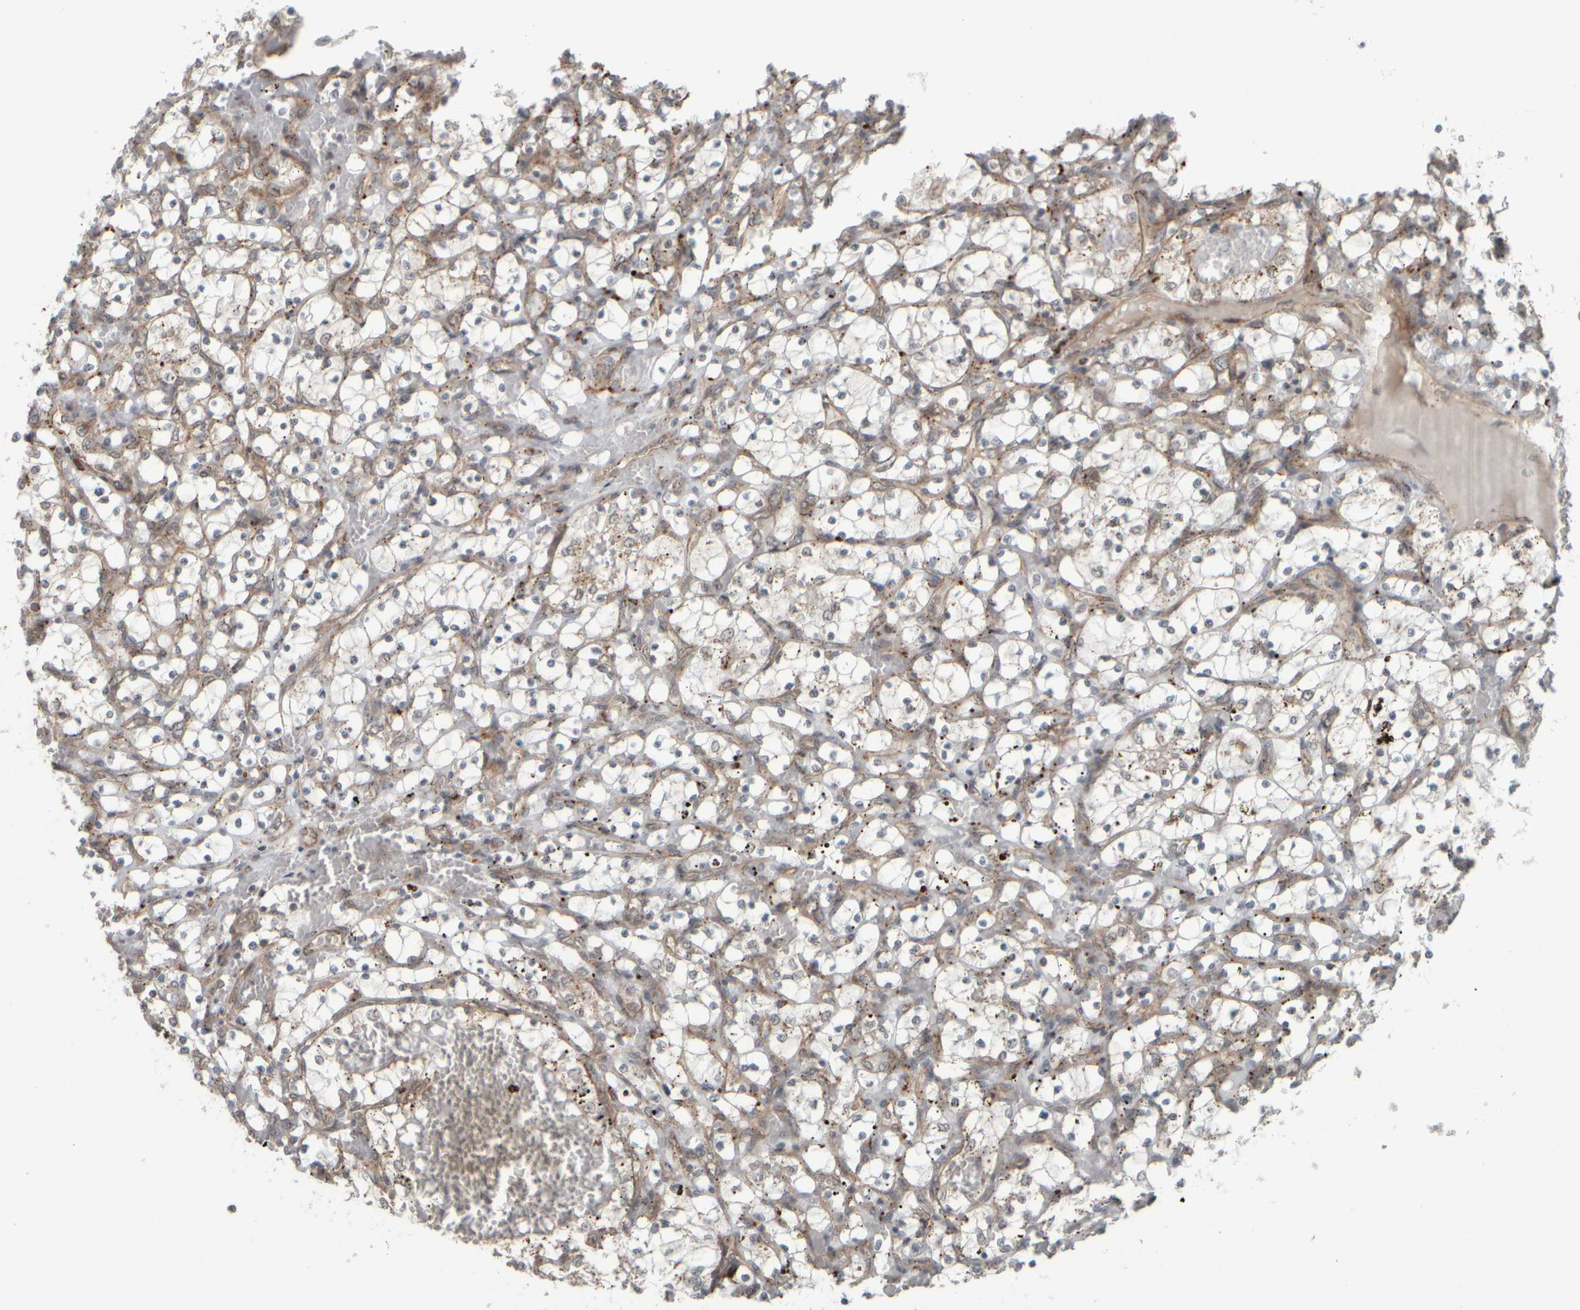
{"staining": {"intensity": "weak", "quantity": "<25%", "location": "cytoplasmic/membranous"}, "tissue": "renal cancer", "cell_type": "Tumor cells", "image_type": "cancer", "snomed": [{"axis": "morphology", "description": "Adenocarcinoma, NOS"}, {"axis": "topography", "description": "Kidney"}], "caption": "The photomicrograph reveals no staining of tumor cells in renal adenocarcinoma.", "gene": "GIGYF1", "patient": {"sex": "female", "age": 69}}